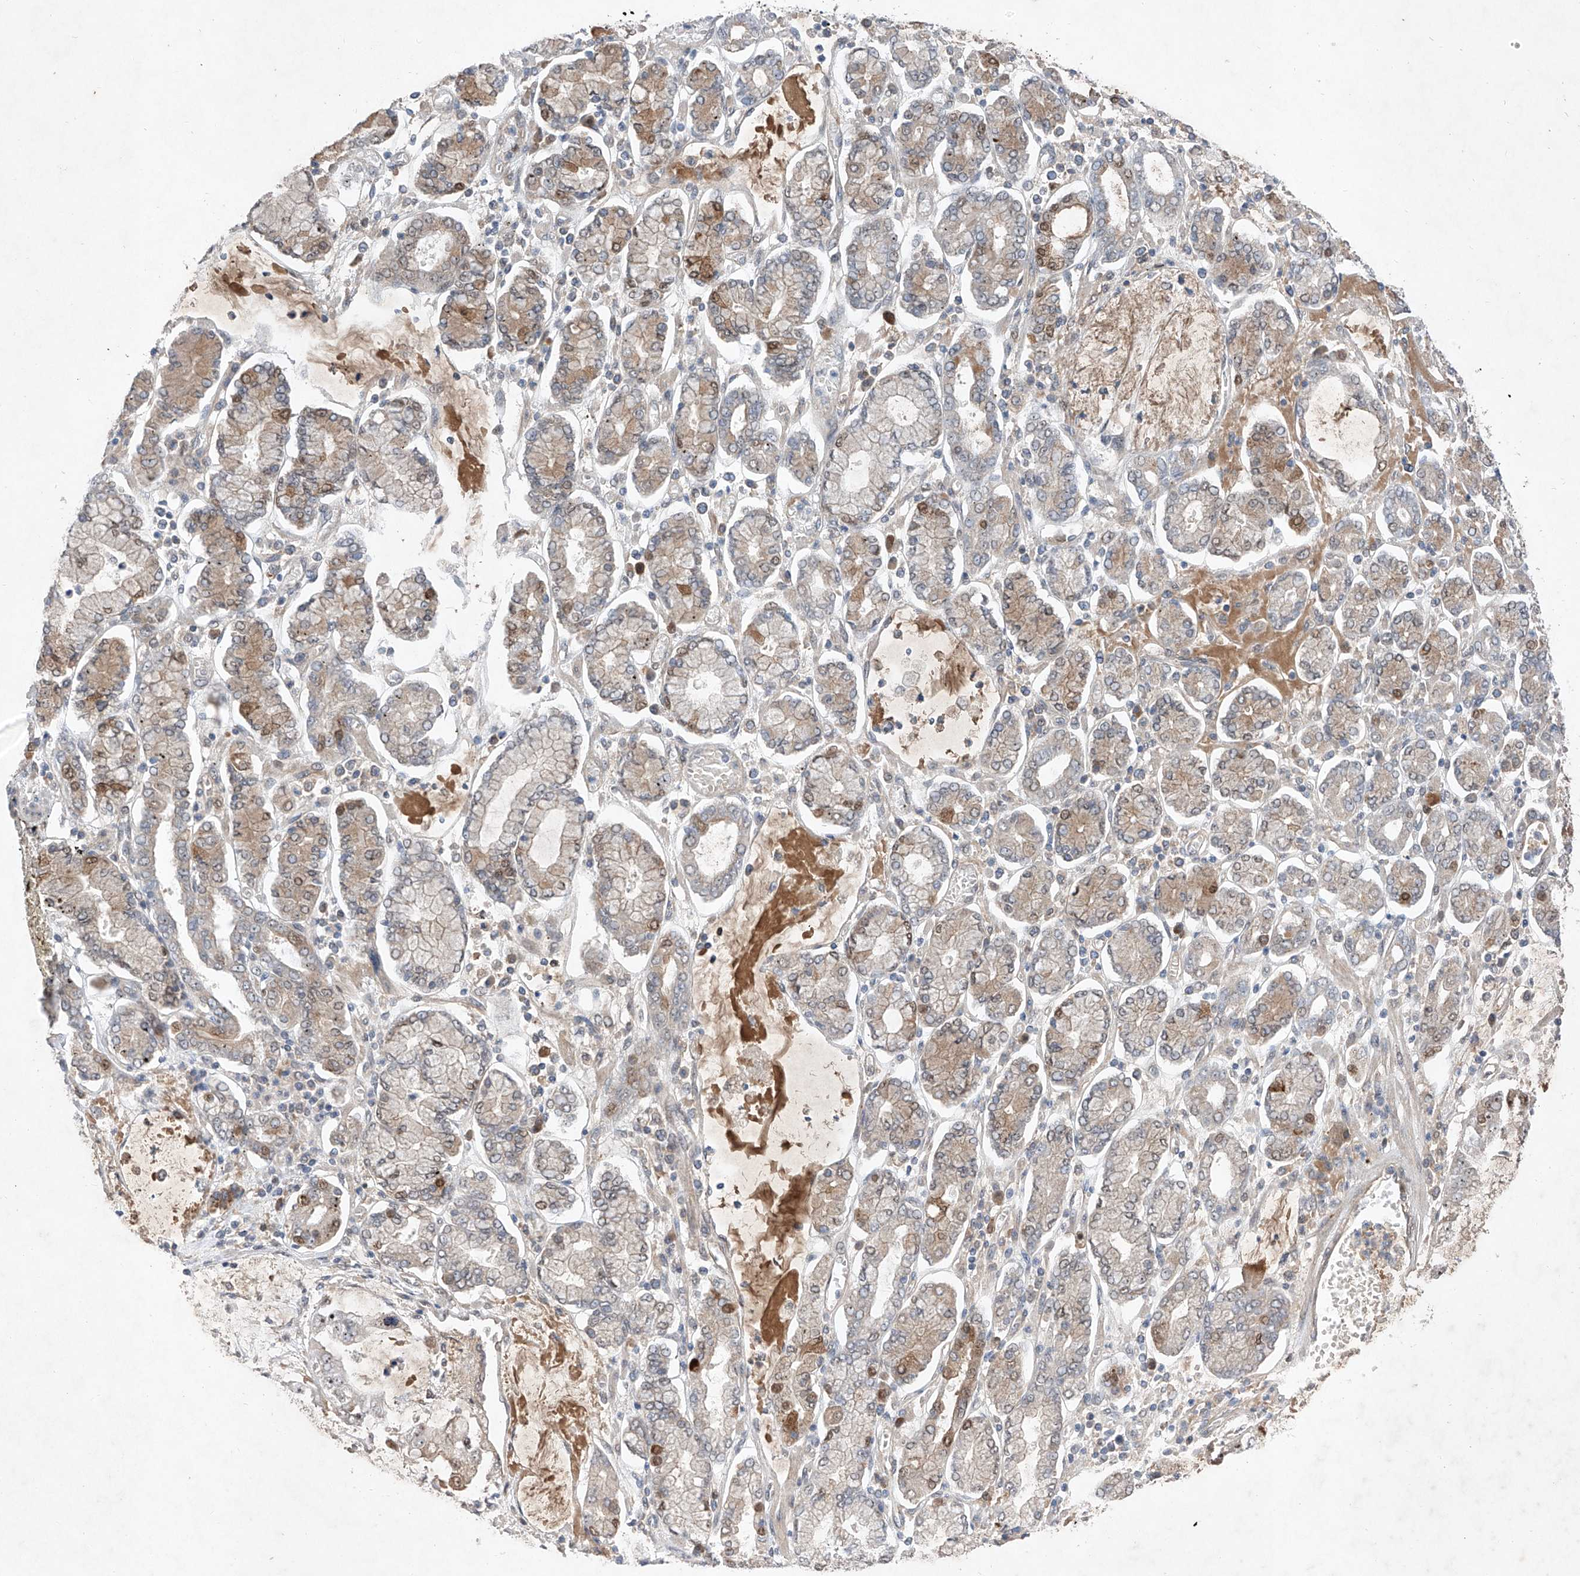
{"staining": {"intensity": "moderate", "quantity": "25%-75%", "location": "cytoplasmic/membranous,nuclear"}, "tissue": "stomach cancer", "cell_type": "Tumor cells", "image_type": "cancer", "snomed": [{"axis": "morphology", "description": "Adenocarcinoma, NOS"}, {"axis": "topography", "description": "Stomach"}], "caption": "Tumor cells reveal medium levels of moderate cytoplasmic/membranous and nuclear expression in approximately 25%-75% of cells in human stomach cancer (adenocarcinoma). (Stains: DAB in brown, nuclei in blue, Microscopy: brightfield microscopy at high magnification).", "gene": "FAM135A", "patient": {"sex": "male", "age": 76}}